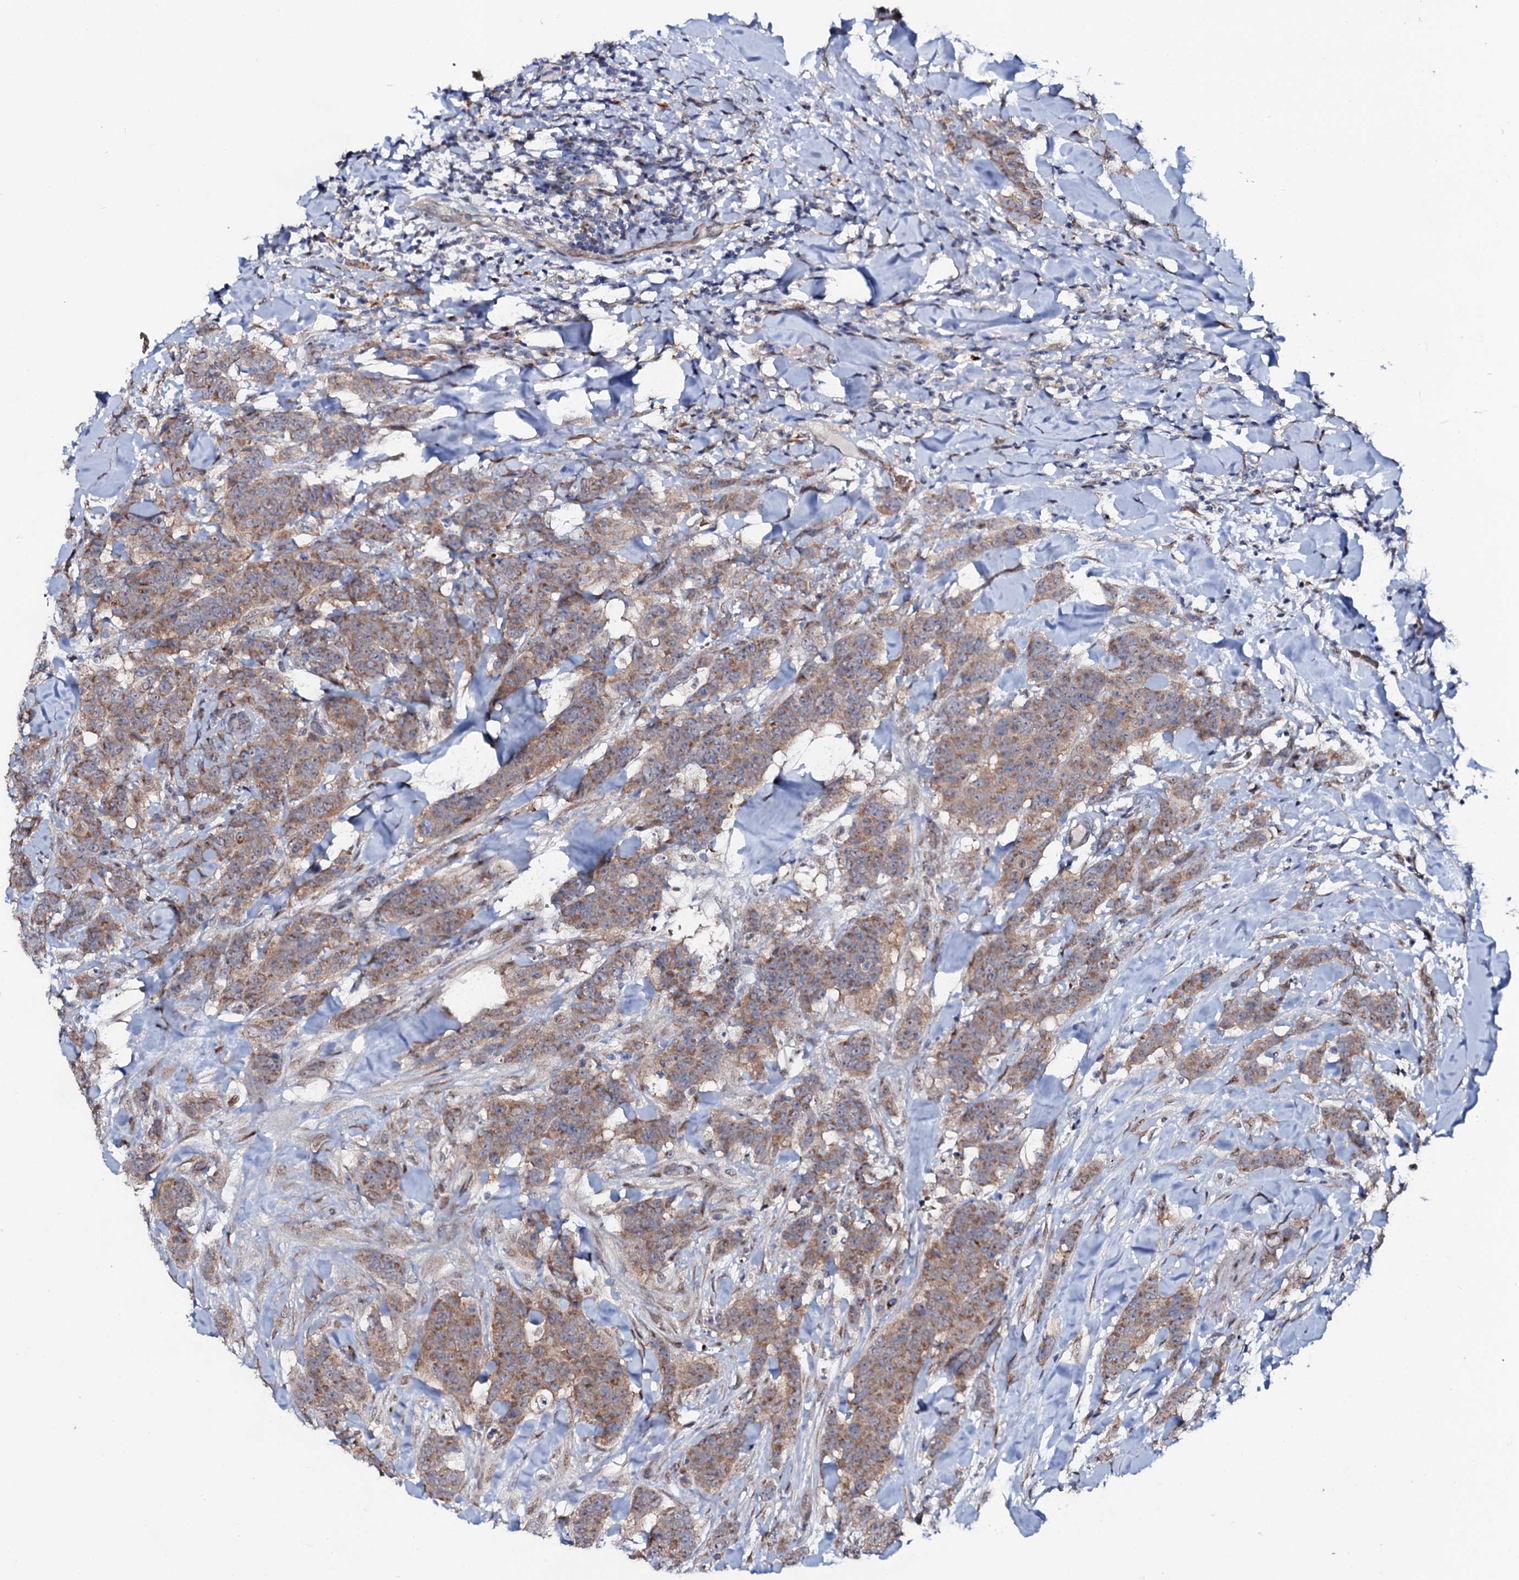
{"staining": {"intensity": "moderate", "quantity": ">75%", "location": "cytoplasmic/membranous"}, "tissue": "breast cancer", "cell_type": "Tumor cells", "image_type": "cancer", "snomed": [{"axis": "morphology", "description": "Duct carcinoma"}, {"axis": "topography", "description": "Breast"}], "caption": "Invasive ductal carcinoma (breast) stained with IHC exhibits moderate cytoplasmic/membranous staining in about >75% of tumor cells.", "gene": "COG6", "patient": {"sex": "female", "age": 40}}